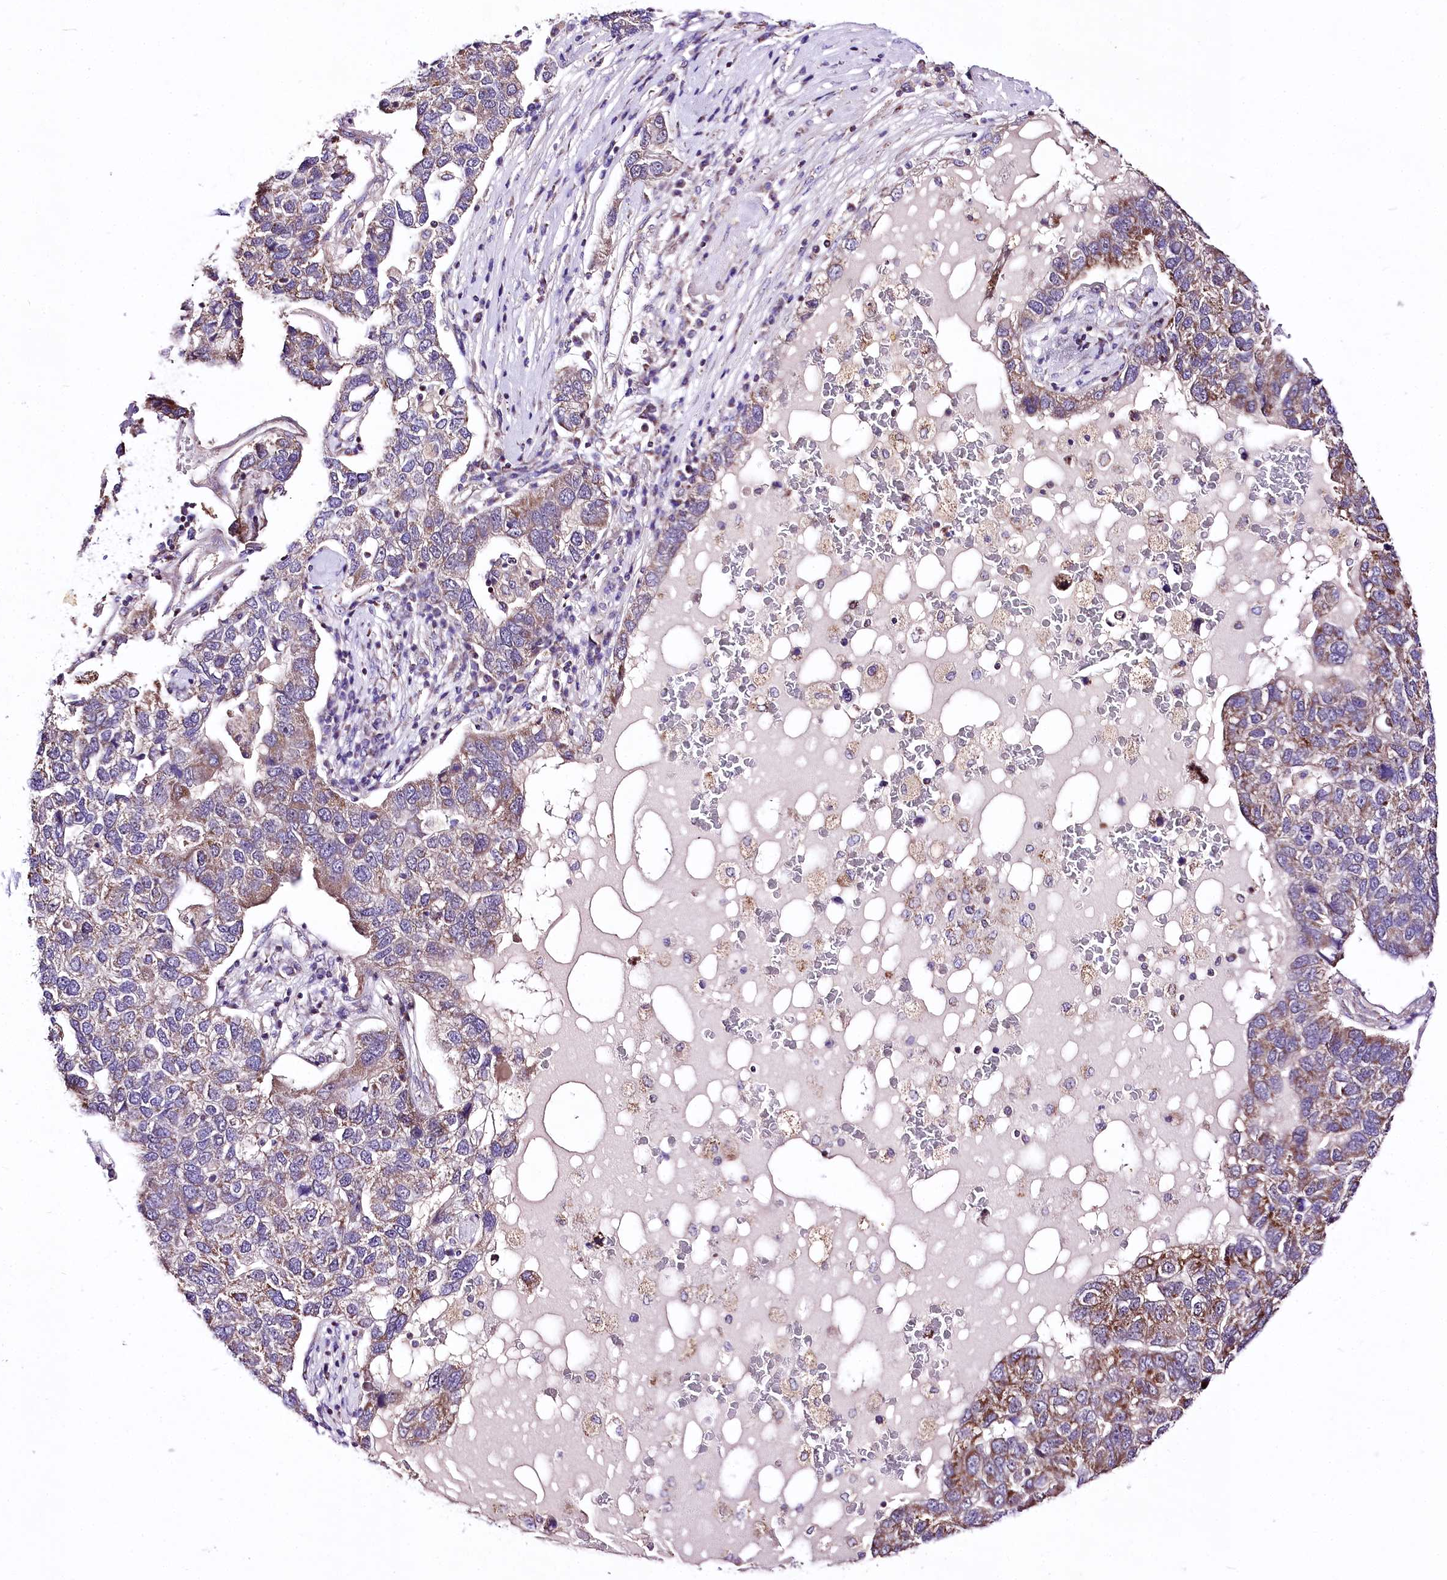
{"staining": {"intensity": "moderate", "quantity": "25%-75%", "location": "cytoplasmic/membranous"}, "tissue": "pancreatic cancer", "cell_type": "Tumor cells", "image_type": "cancer", "snomed": [{"axis": "morphology", "description": "Adenocarcinoma, NOS"}, {"axis": "topography", "description": "Pancreas"}], "caption": "There is medium levels of moderate cytoplasmic/membranous positivity in tumor cells of pancreatic cancer (adenocarcinoma), as demonstrated by immunohistochemical staining (brown color).", "gene": "ATE1", "patient": {"sex": "female", "age": 61}}